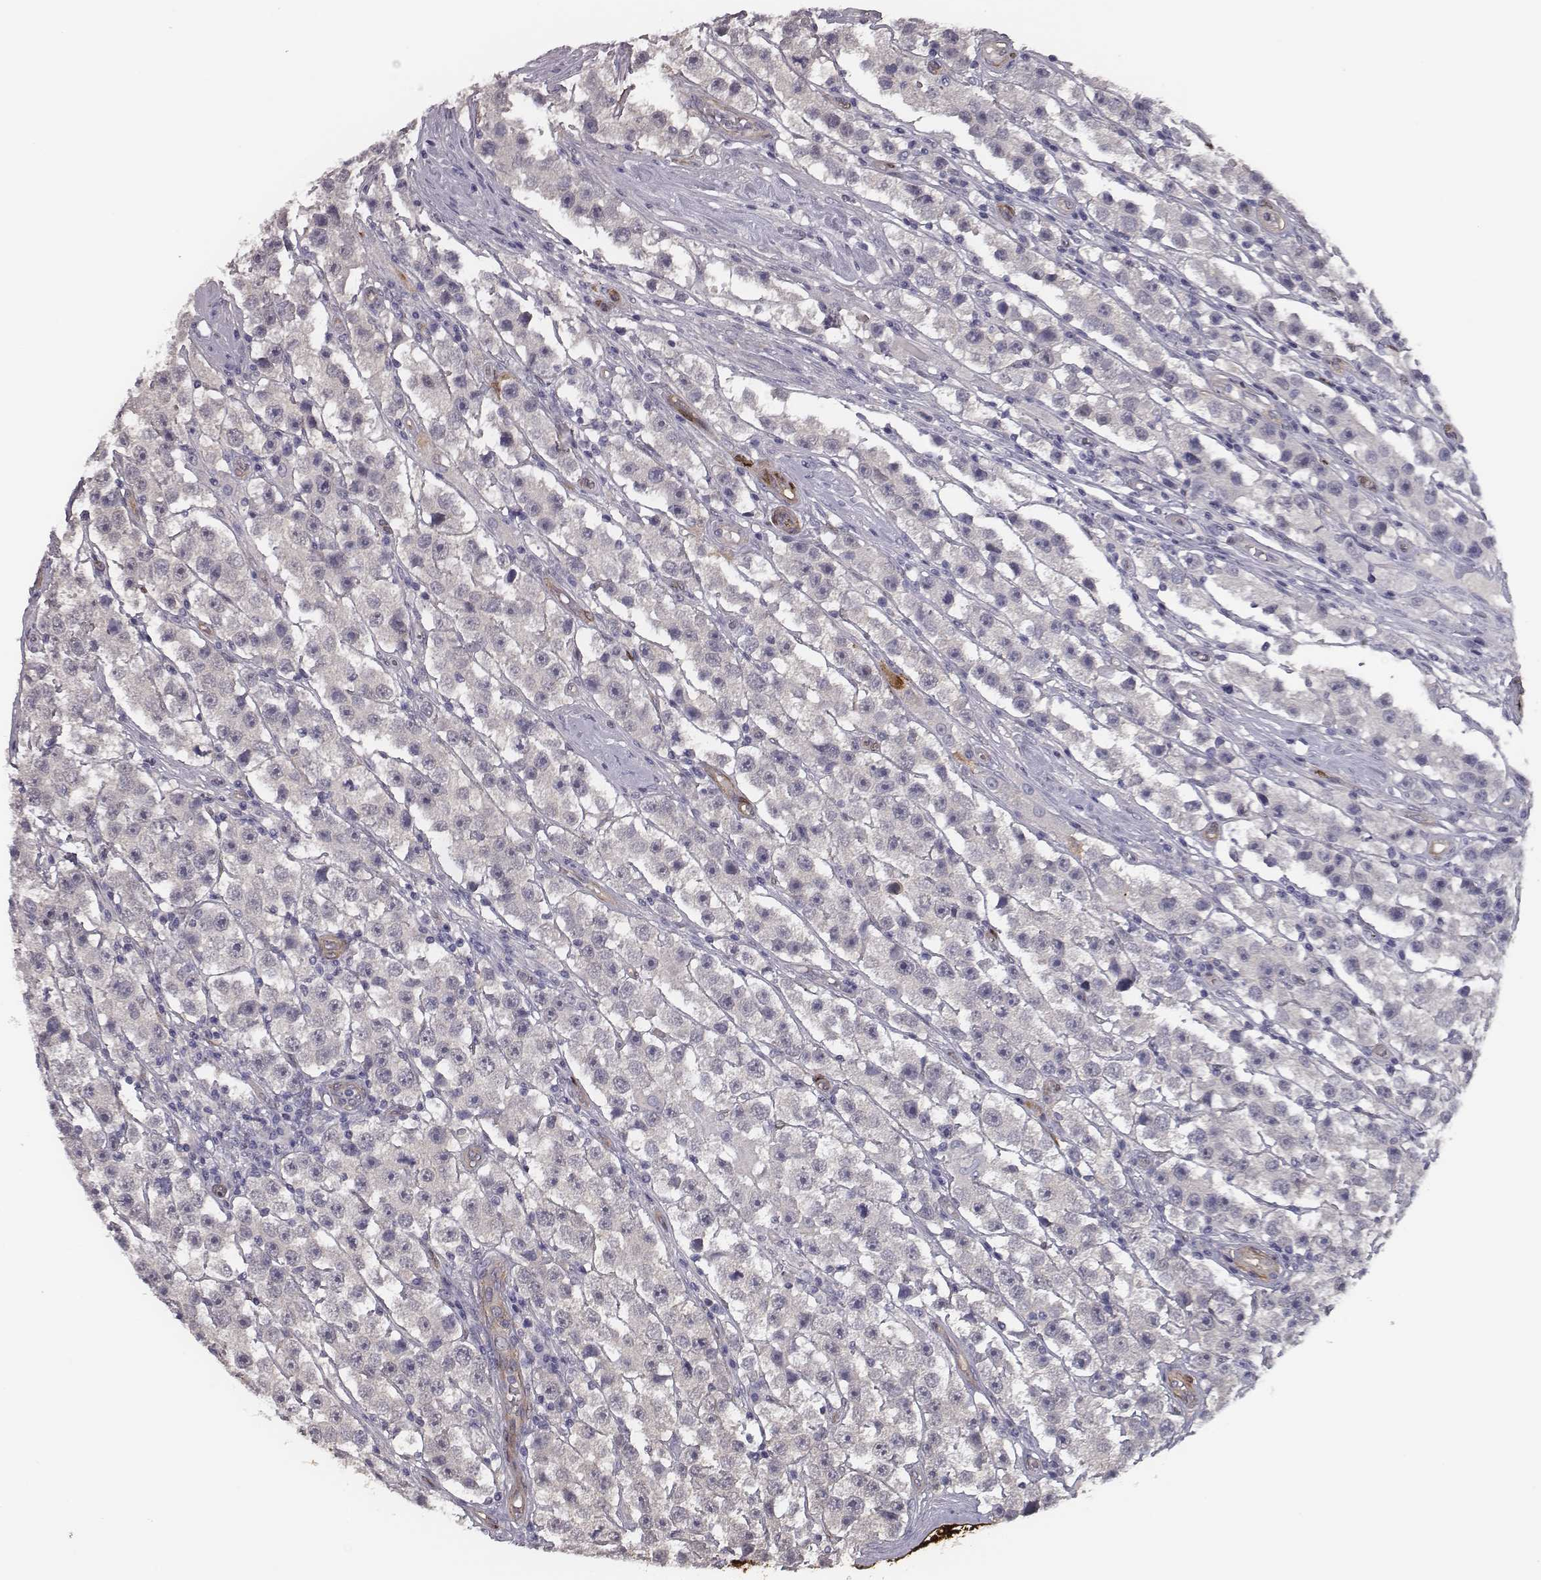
{"staining": {"intensity": "negative", "quantity": "none", "location": "none"}, "tissue": "testis cancer", "cell_type": "Tumor cells", "image_type": "cancer", "snomed": [{"axis": "morphology", "description": "Seminoma, NOS"}, {"axis": "topography", "description": "Testis"}], "caption": "Tumor cells show no significant protein expression in testis cancer (seminoma).", "gene": "ISYNA1", "patient": {"sex": "male", "age": 45}}